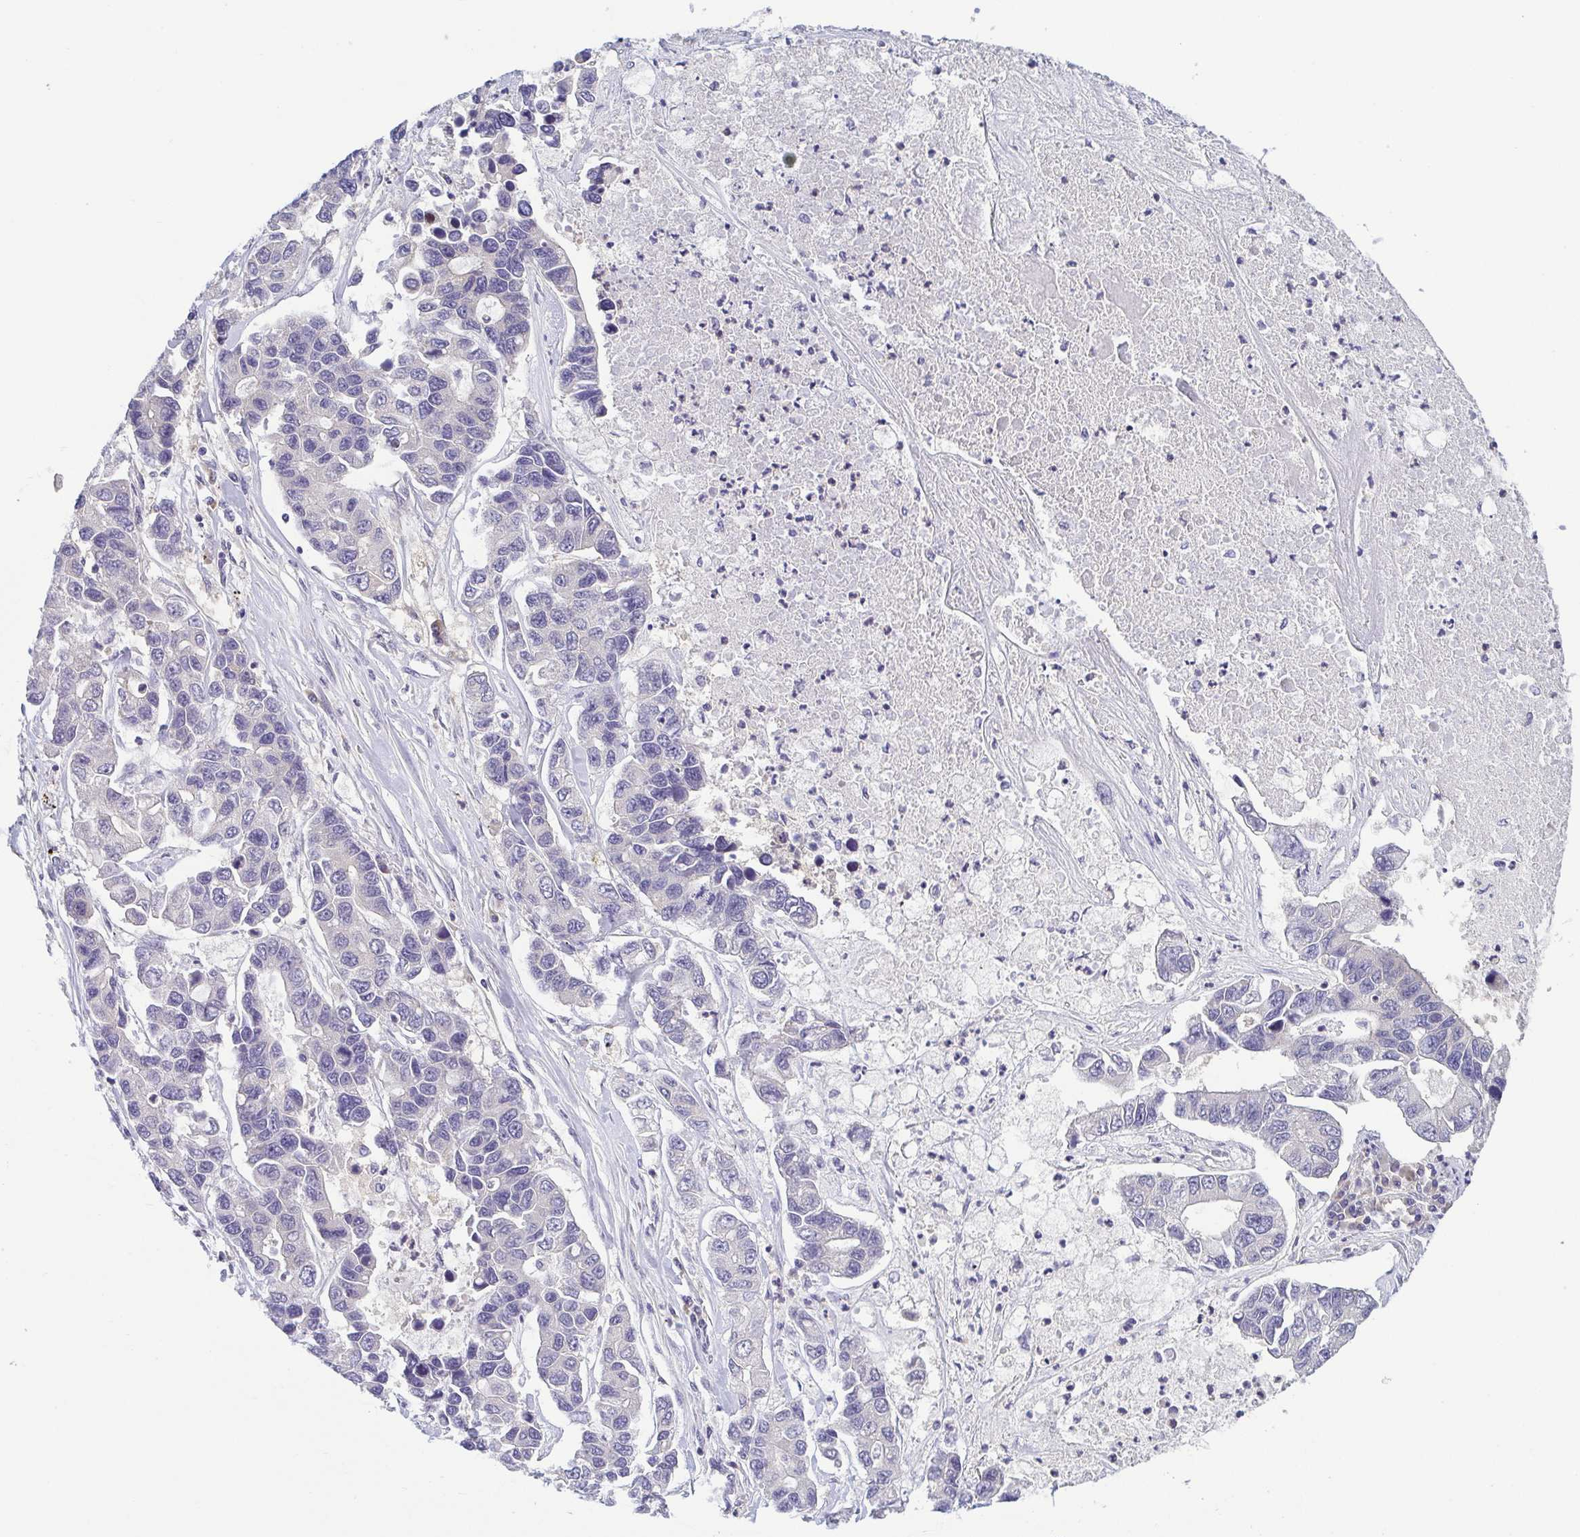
{"staining": {"intensity": "negative", "quantity": "none", "location": "none"}, "tissue": "lung cancer", "cell_type": "Tumor cells", "image_type": "cancer", "snomed": [{"axis": "morphology", "description": "Adenocarcinoma, NOS"}, {"axis": "topography", "description": "Bronchus"}, {"axis": "topography", "description": "Lung"}], "caption": "Tumor cells are negative for protein expression in human lung cancer (adenocarcinoma).", "gene": "BCL2L1", "patient": {"sex": "female", "age": 51}}